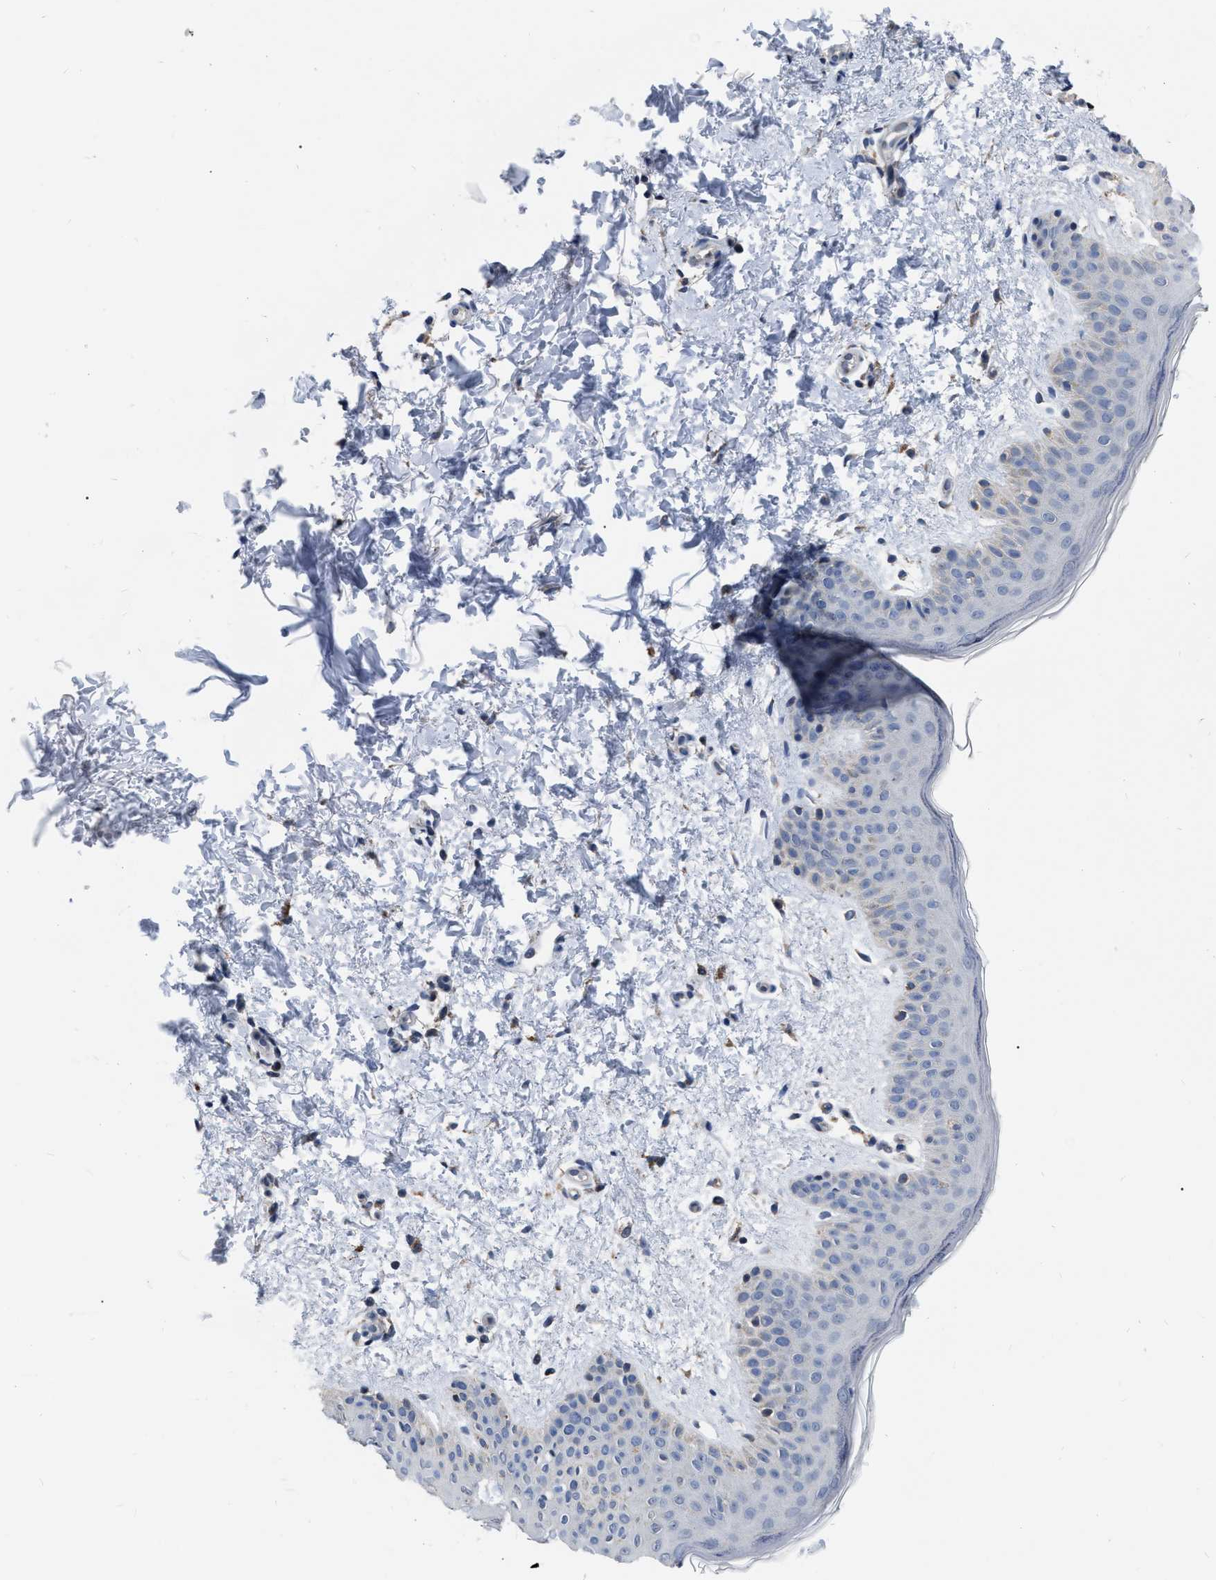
{"staining": {"intensity": "negative", "quantity": "none", "location": "none"}, "tissue": "skin", "cell_type": "Fibroblasts", "image_type": "normal", "snomed": [{"axis": "morphology", "description": "Normal tissue, NOS"}, {"axis": "topography", "description": "Skin"}], "caption": "An IHC image of unremarkable skin is shown. There is no staining in fibroblasts of skin. The staining was performed using DAB to visualize the protein expression in brown, while the nuclei were stained in blue with hematoxylin (Magnification: 20x).", "gene": "DDX56", "patient": {"sex": "male", "age": 40}}